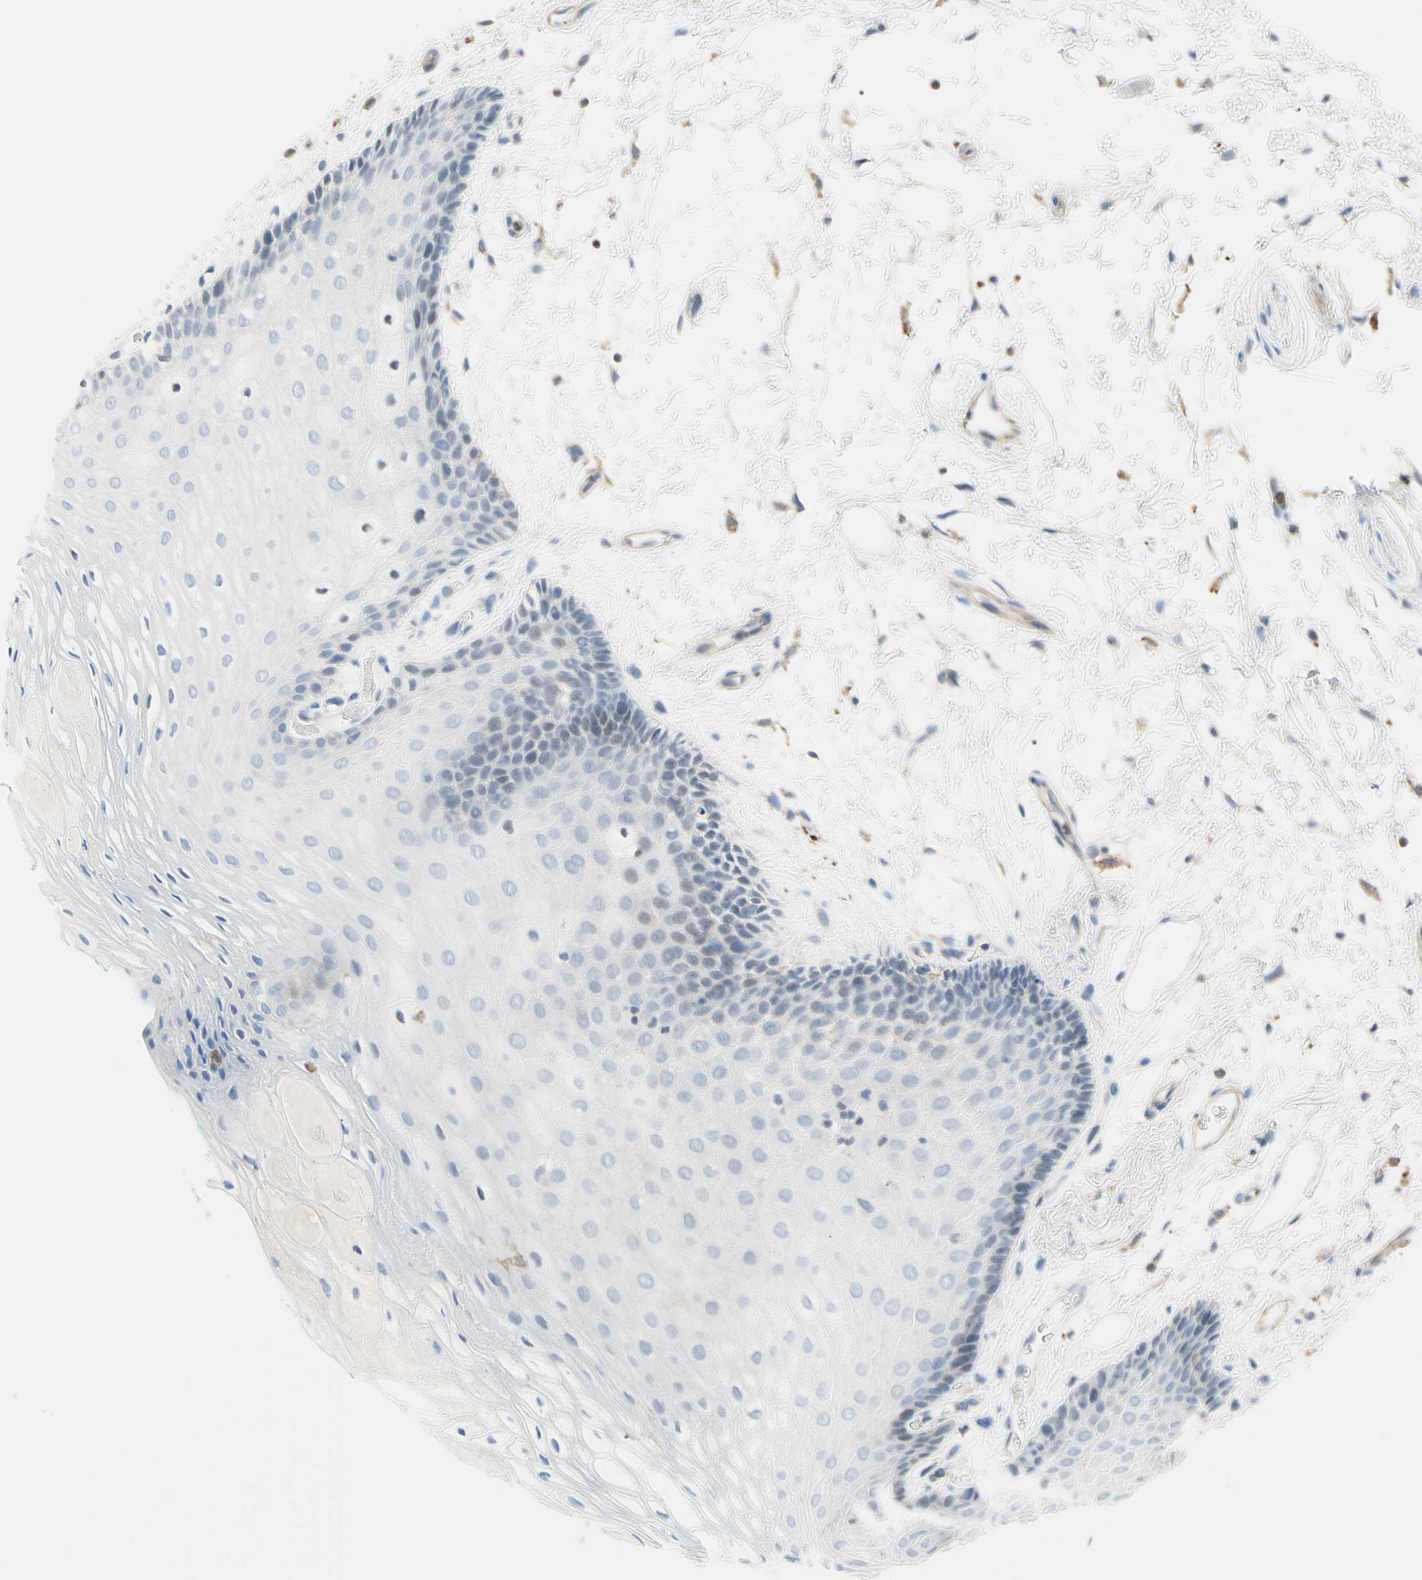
{"staining": {"intensity": "negative", "quantity": "none", "location": "none"}, "tissue": "oral mucosa", "cell_type": "Squamous epithelial cells", "image_type": "normal", "snomed": [{"axis": "morphology", "description": "Normal tissue, NOS"}, {"axis": "topography", "description": "Skeletal muscle"}, {"axis": "topography", "description": "Oral tissue"}, {"axis": "topography", "description": "Peripheral nerve tissue"}], "caption": "Protein analysis of normal oral mucosa reveals no significant expression in squamous epithelial cells.", "gene": "SEMA4C", "patient": {"sex": "female", "age": 84}}